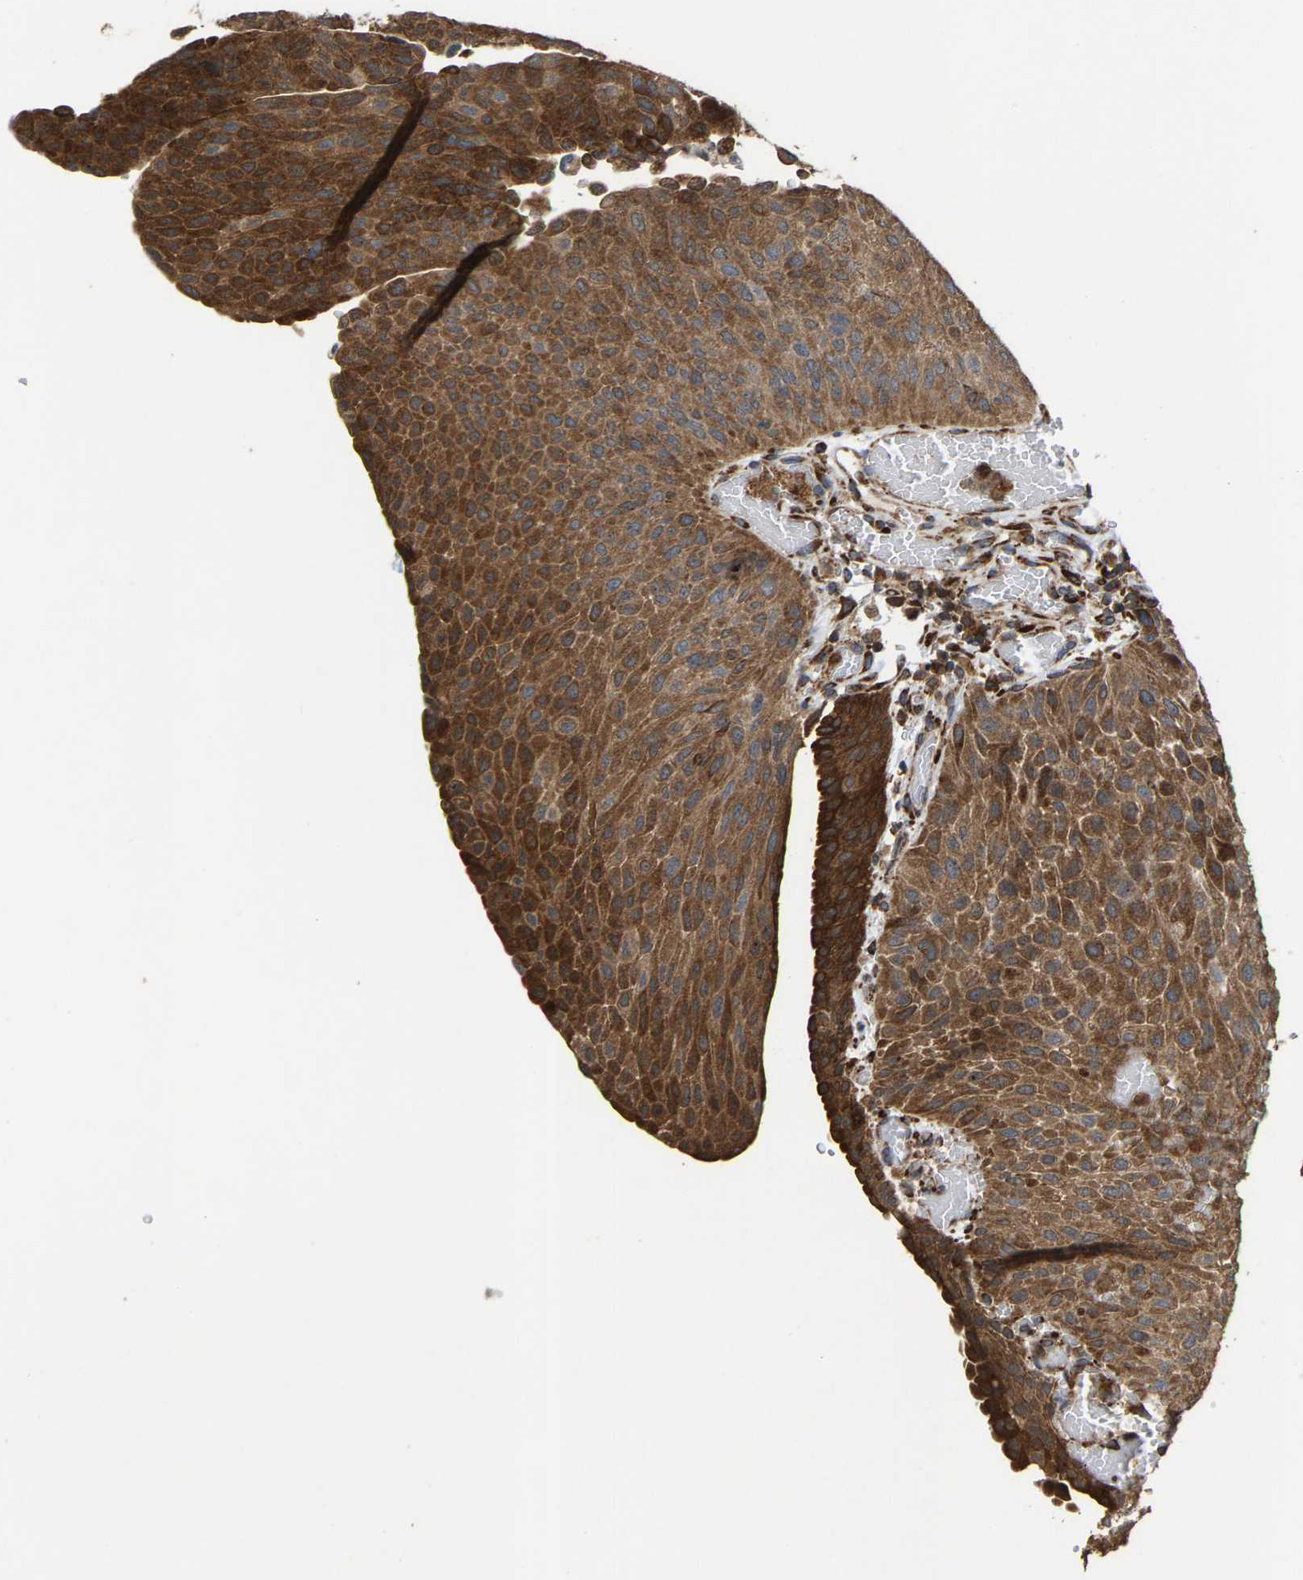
{"staining": {"intensity": "strong", "quantity": ">75%", "location": "cytoplasmic/membranous"}, "tissue": "urothelial cancer", "cell_type": "Tumor cells", "image_type": "cancer", "snomed": [{"axis": "morphology", "description": "Urothelial carcinoma, Low grade"}, {"axis": "morphology", "description": "Urothelial carcinoma, High grade"}, {"axis": "topography", "description": "Urinary bladder"}], "caption": "Immunohistochemistry (IHC) staining of urothelial carcinoma (low-grade), which shows high levels of strong cytoplasmic/membranous positivity in about >75% of tumor cells indicating strong cytoplasmic/membranous protein positivity. The staining was performed using DAB (brown) for protein detection and nuclei were counterstained in hematoxylin (blue).", "gene": "FGD3", "patient": {"sex": "male", "age": 35}}